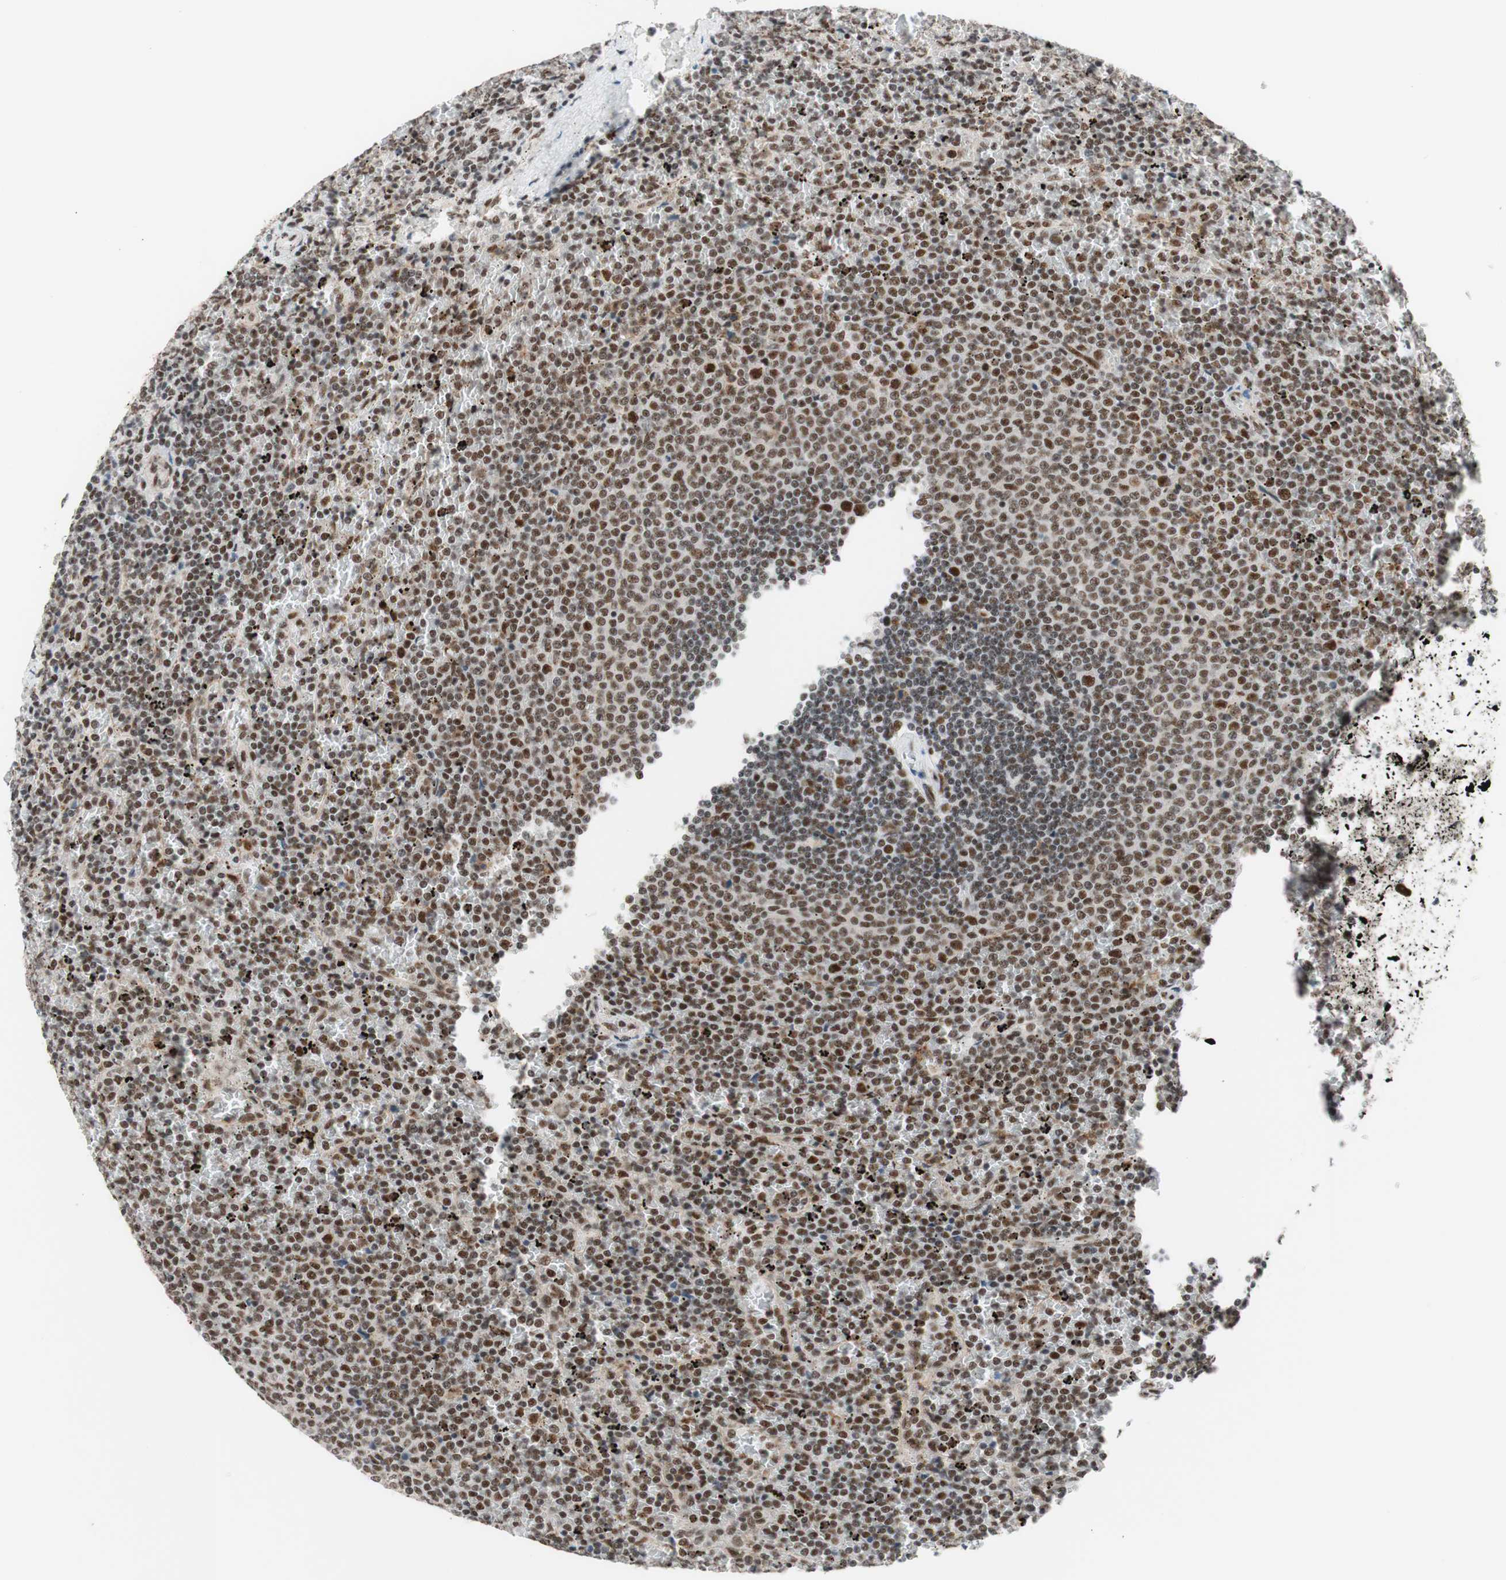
{"staining": {"intensity": "strong", "quantity": ">75%", "location": "nuclear"}, "tissue": "lymphoma", "cell_type": "Tumor cells", "image_type": "cancer", "snomed": [{"axis": "morphology", "description": "Malignant lymphoma, non-Hodgkin's type, Low grade"}, {"axis": "topography", "description": "Spleen"}], "caption": "Immunohistochemical staining of human malignant lymphoma, non-Hodgkin's type (low-grade) exhibits strong nuclear protein staining in about >75% of tumor cells. The staining was performed using DAB to visualize the protein expression in brown, while the nuclei were stained in blue with hematoxylin (Magnification: 20x).", "gene": "PRPF19", "patient": {"sex": "female", "age": 77}}